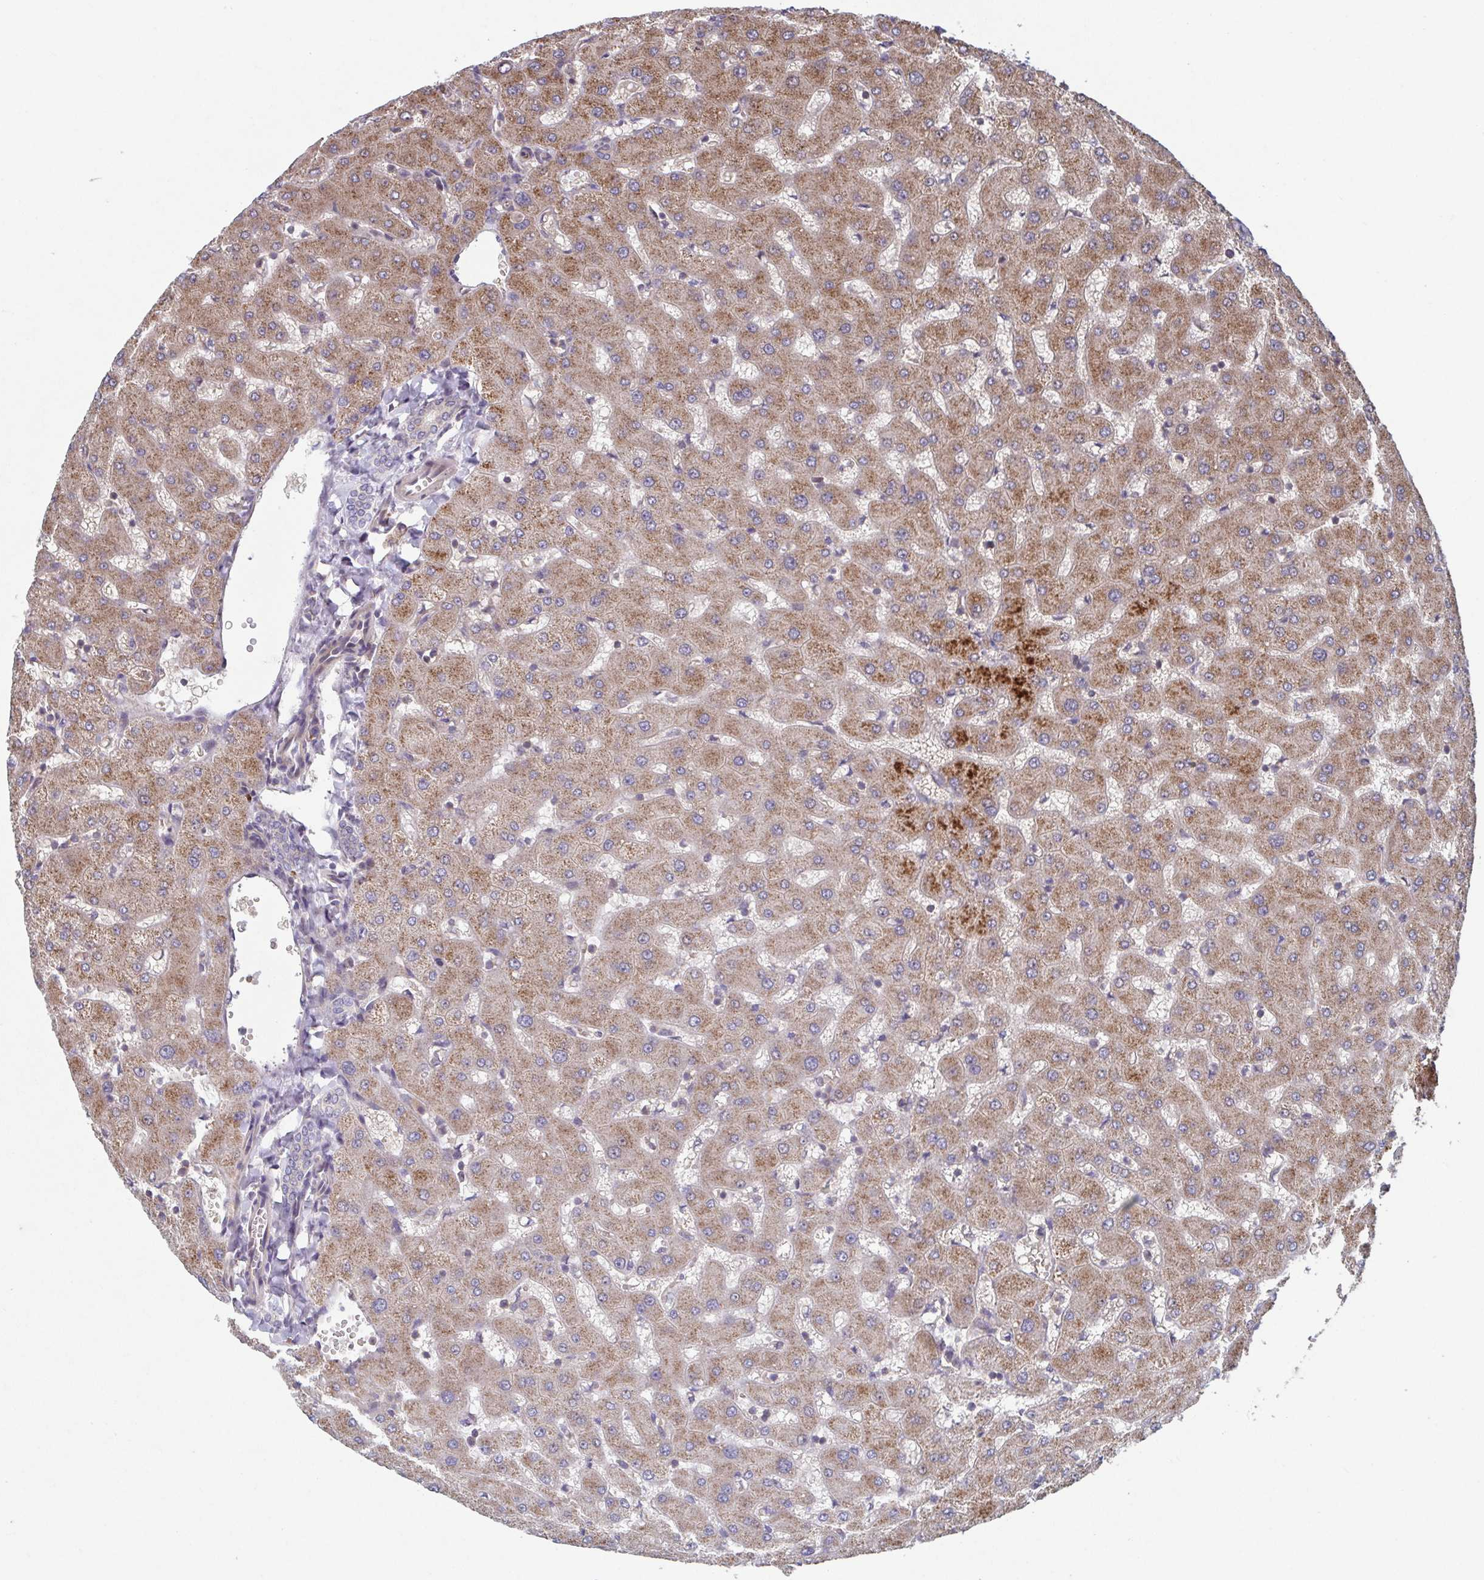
{"staining": {"intensity": "weak", "quantity": "<25%", "location": "cytoplasmic/membranous"}, "tissue": "liver", "cell_type": "Cholangiocytes", "image_type": "normal", "snomed": [{"axis": "morphology", "description": "Normal tissue, NOS"}, {"axis": "topography", "description": "Liver"}], "caption": "Immunohistochemistry image of benign liver: liver stained with DAB (3,3'-diaminobenzidine) displays no significant protein staining in cholangiocytes.", "gene": "COPB1", "patient": {"sex": "female", "age": 63}}